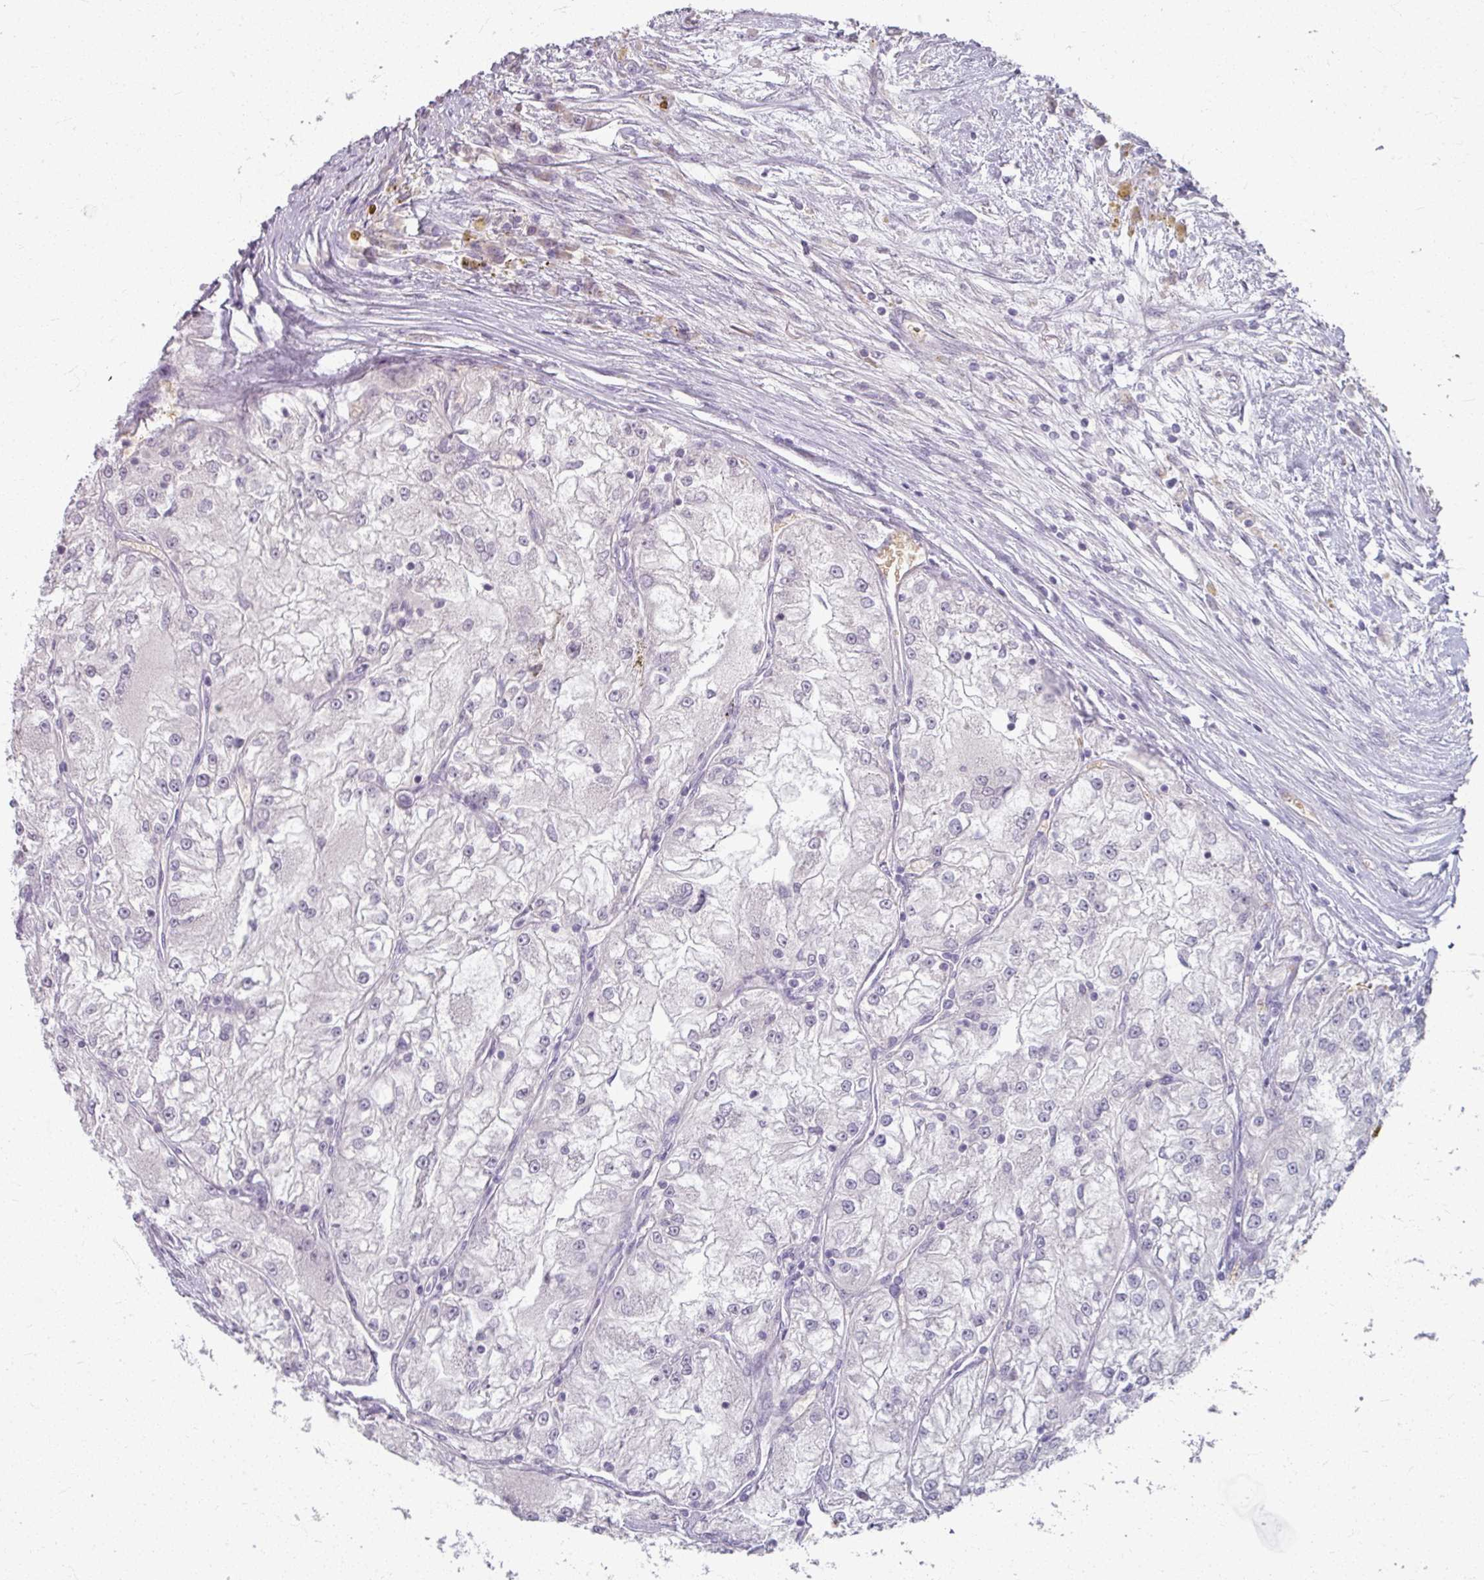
{"staining": {"intensity": "negative", "quantity": "none", "location": "none"}, "tissue": "renal cancer", "cell_type": "Tumor cells", "image_type": "cancer", "snomed": [{"axis": "morphology", "description": "Adenocarcinoma, NOS"}, {"axis": "topography", "description": "Kidney"}], "caption": "Tumor cells show no significant expression in adenocarcinoma (renal). (Brightfield microscopy of DAB (3,3'-diaminobenzidine) IHC at high magnification).", "gene": "KMT5C", "patient": {"sex": "female", "age": 72}}